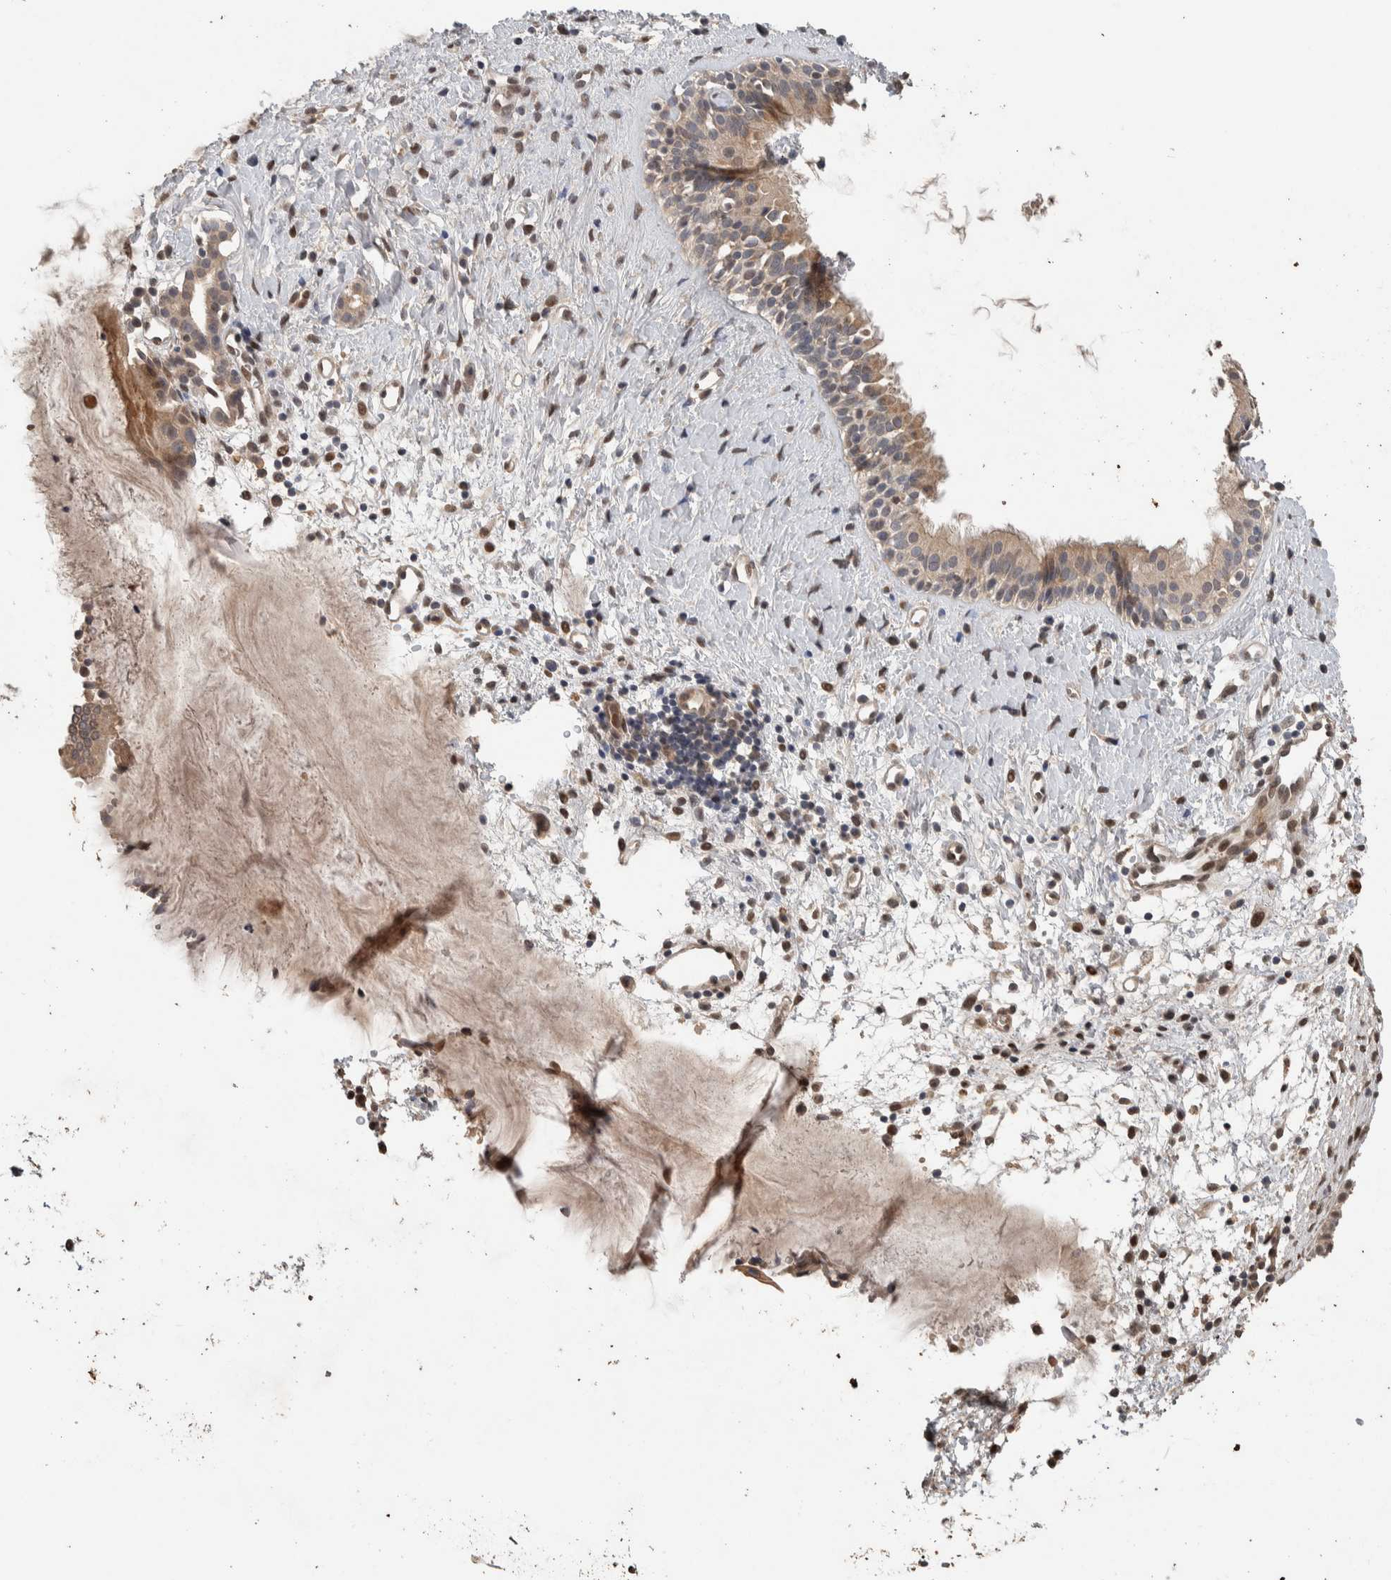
{"staining": {"intensity": "moderate", "quantity": ">75%", "location": "cytoplasmic/membranous"}, "tissue": "nasopharynx", "cell_type": "Respiratory epithelial cells", "image_type": "normal", "snomed": [{"axis": "morphology", "description": "Normal tissue, NOS"}, {"axis": "topography", "description": "Nasopharynx"}], "caption": "Immunohistochemistry (DAB (3,3'-diaminobenzidine)) staining of normal human nasopharynx exhibits moderate cytoplasmic/membranous protein positivity in approximately >75% of respiratory epithelial cells.", "gene": "CYSRT1", "patient": {"sex": "male", "age": 22}}